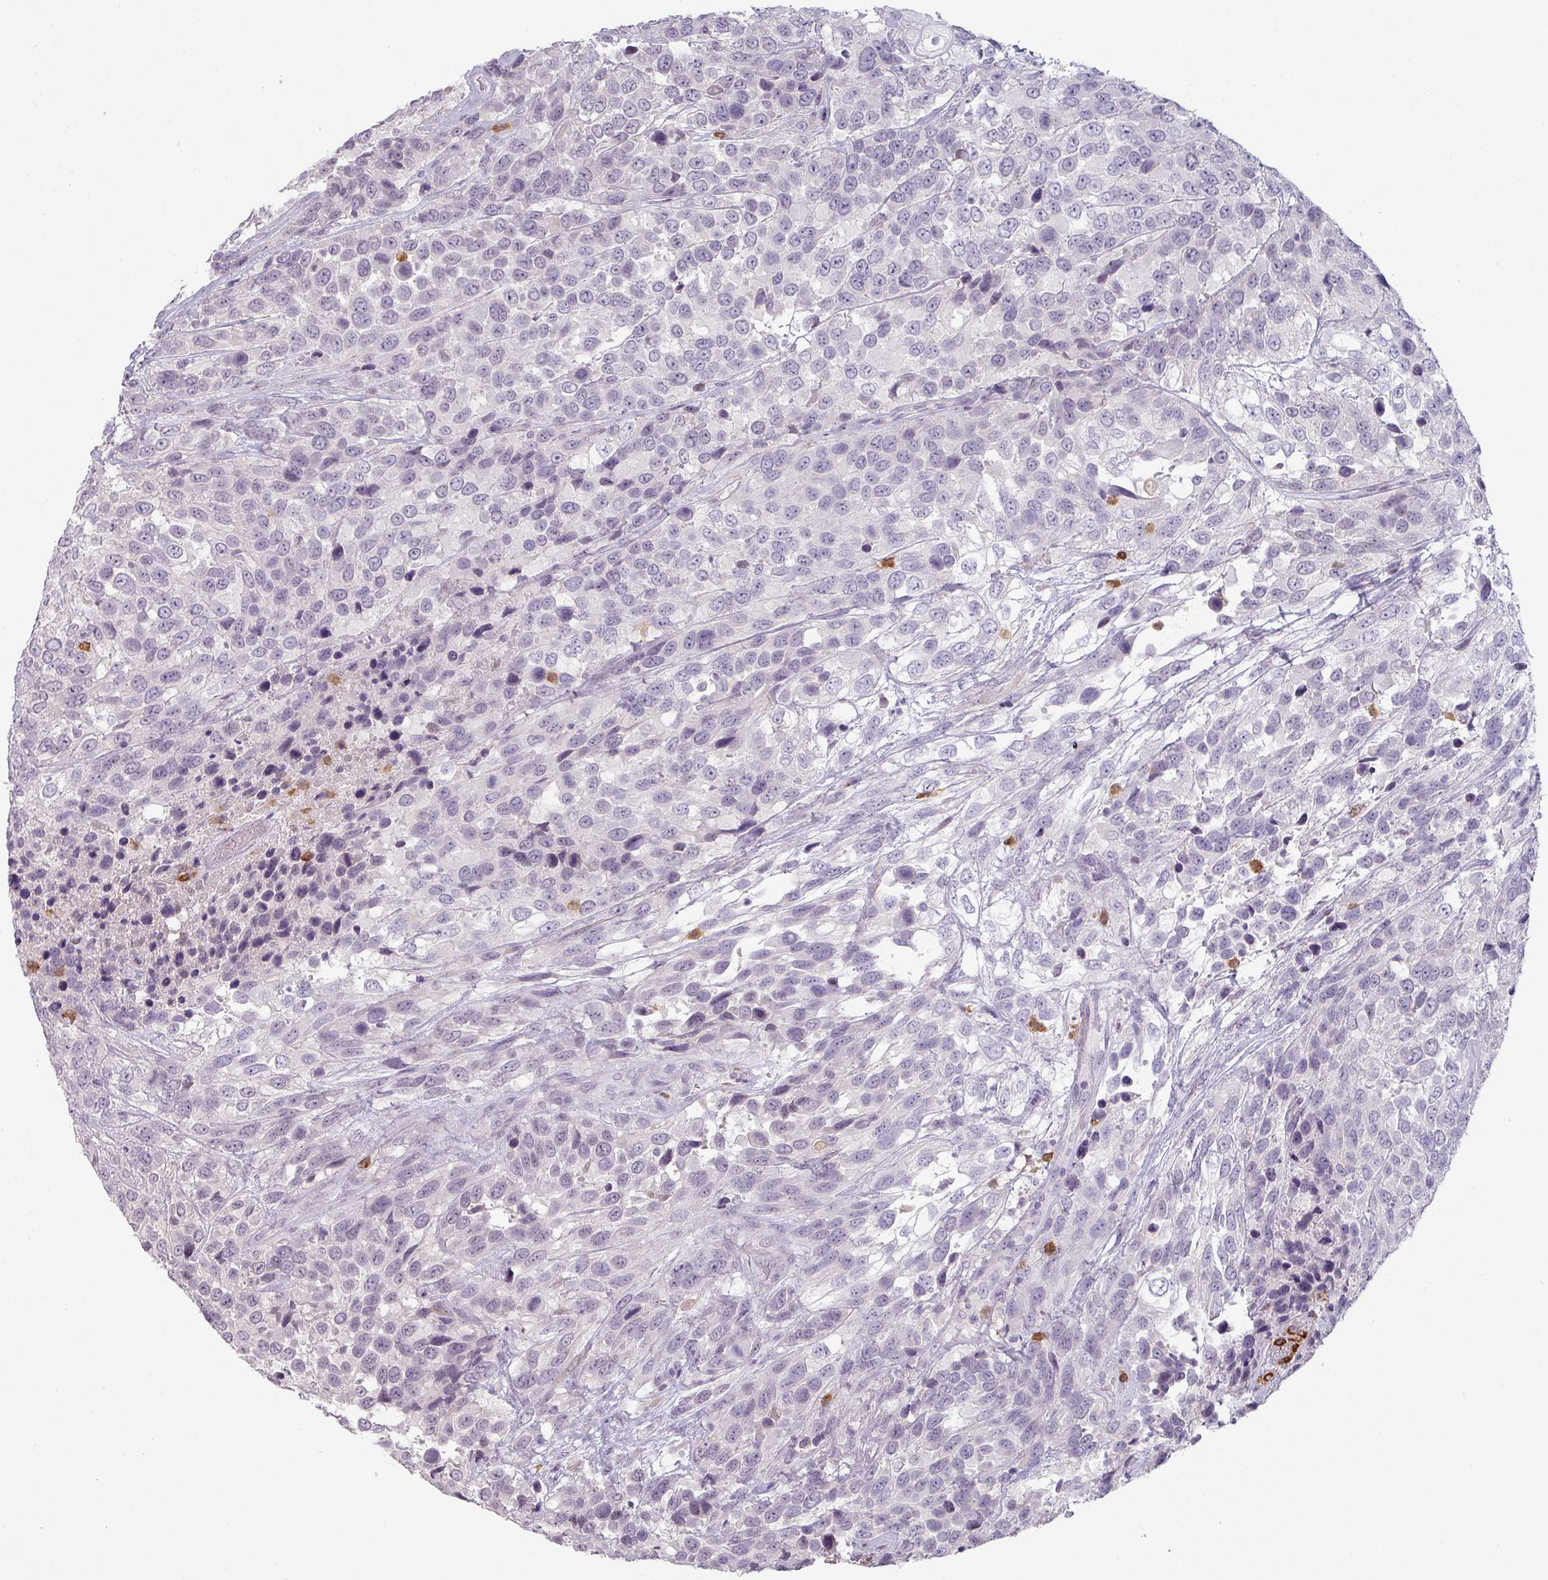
{"staining": {"intensity": "negative", "quantity": "none", "location": "none"}, "tissue": "urothelial cancer", "cell_type": "Tumor cells", "image_type": "cancer", "snomed": [{"axis": "morphology", "description": "Urothelial carcinoma, High grade"}, {"axis": "topography", "description": "Urinary bladder"}], "caption": "High power microscopy histopathology image of an immunohistochemistry image of high-grade urothelial carcinoma, revealing no significant expression in tumor cells.", "gene": "MAGEC3", "patient": {"sex": "female", "age": 70}}